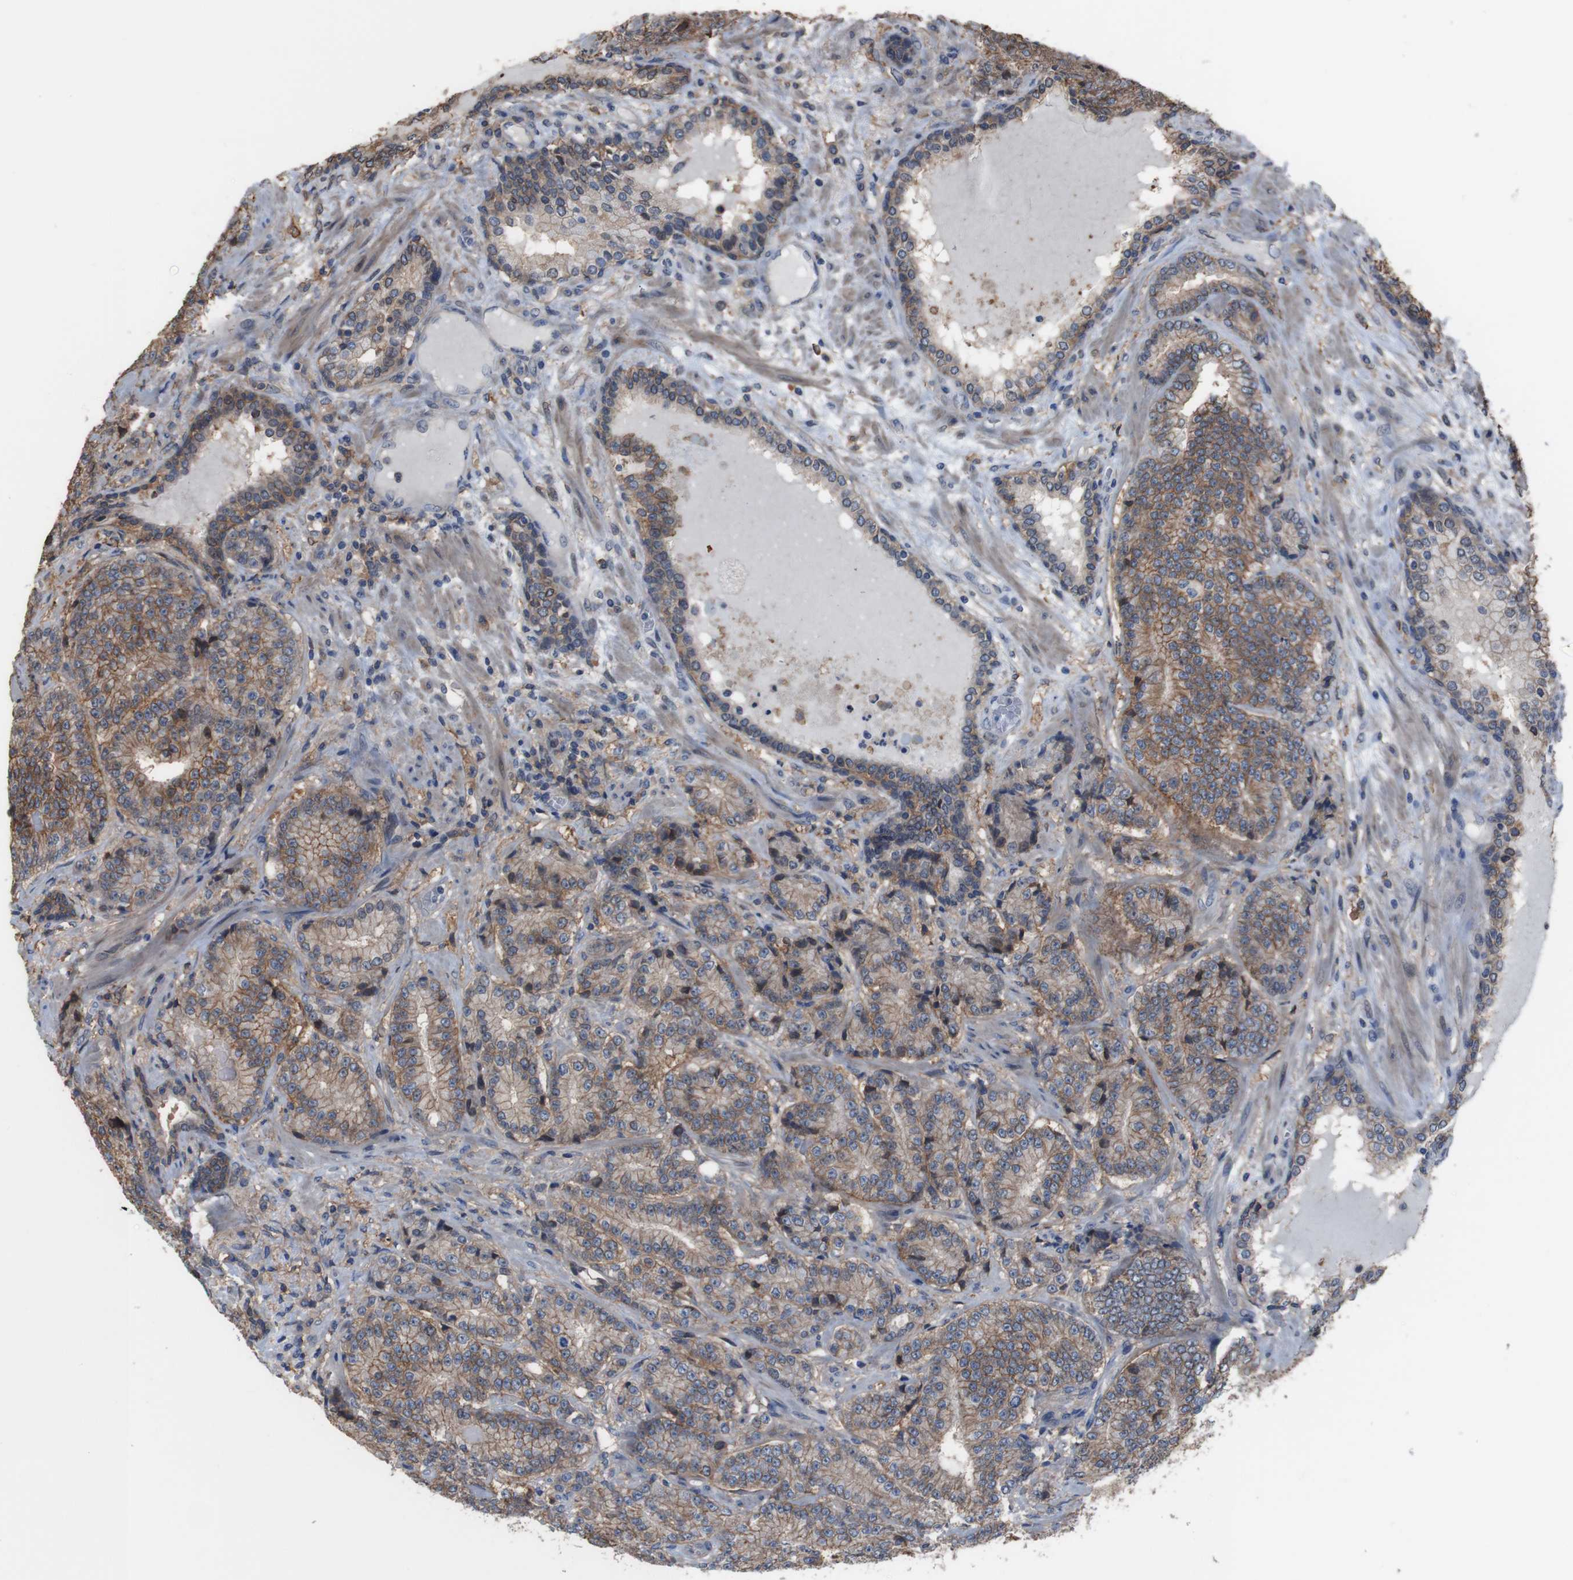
{"staining": {"intensity": "moderate", "quantity": ">75%", "location": "cytoplasmic/membranous"}, "tissue": "prostate cancer", "cell_type": "Tumor cells", "image_type": "cancer", "snomed": [{"axis": "morphology", "description": "Adenocarcinoma, High grade"}, {"axis": "topography", "description": "Prostate"}], "caption": "Immunohistochemical staining of prostate cancer (high-grade adenocarcinoma) displays moderate cytoplasmic/membranous protein expression in about >75% of tumor cells.", "gene": "ATP2B1", "patient": {"sex": "male", "age": 61}}